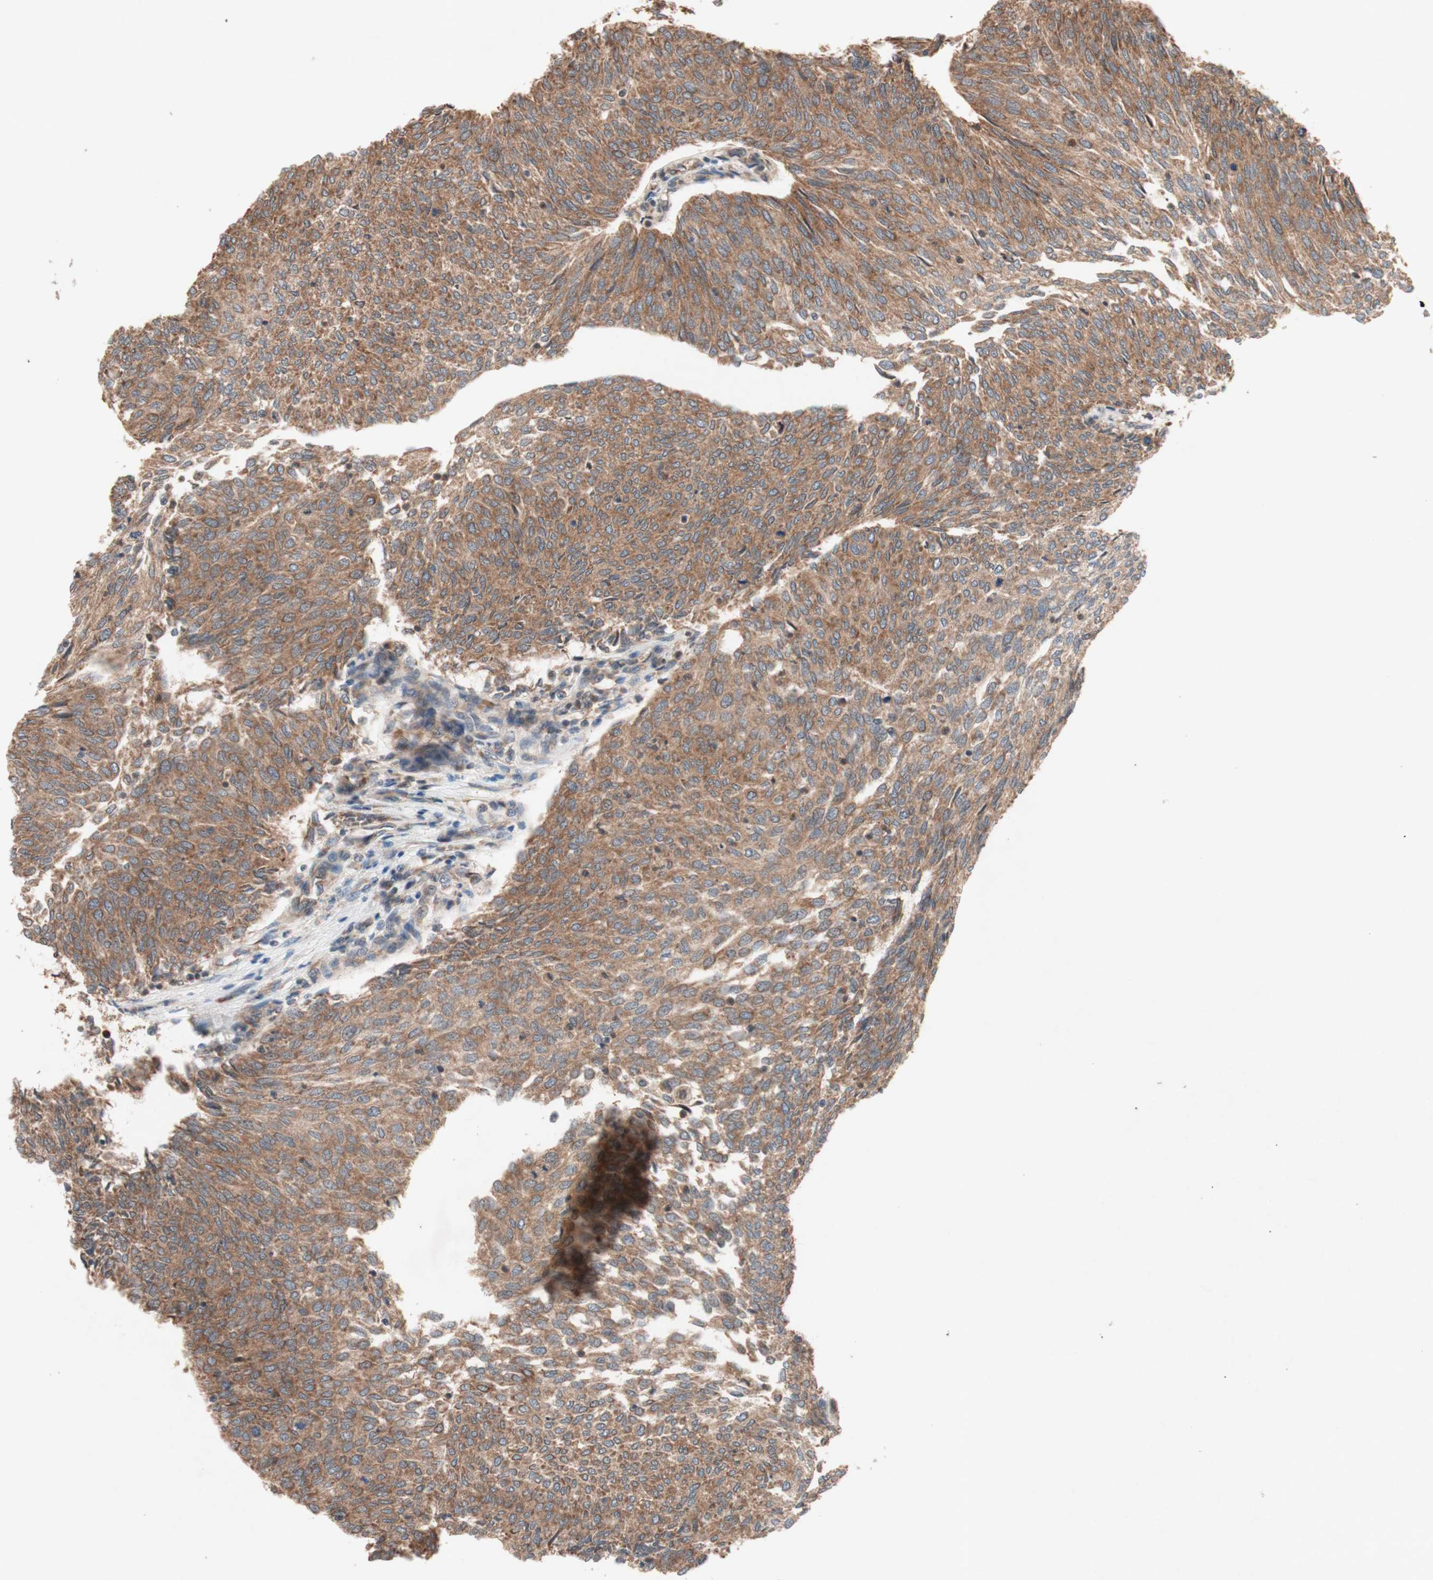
{"staining": {"intensity": "moderate", "quantity": ">75%", "location": "cytoplasmic/membranous"}, "tissue": "urothelial cancer", "cell_type": "Tumor cells", "image_type": "cancer", "snomed": [{"axis": "morphology", "description": "Urothelial carcinoma, Low grade"}, {"axis": "topography", "description": "Urinary bladder"}], "caption": "Human urothelial cancer stained with a protein marker reveals moderate staining in tumor cells.", "gene": "DDOST", "patient": {"sex": "female", "age": 79}}